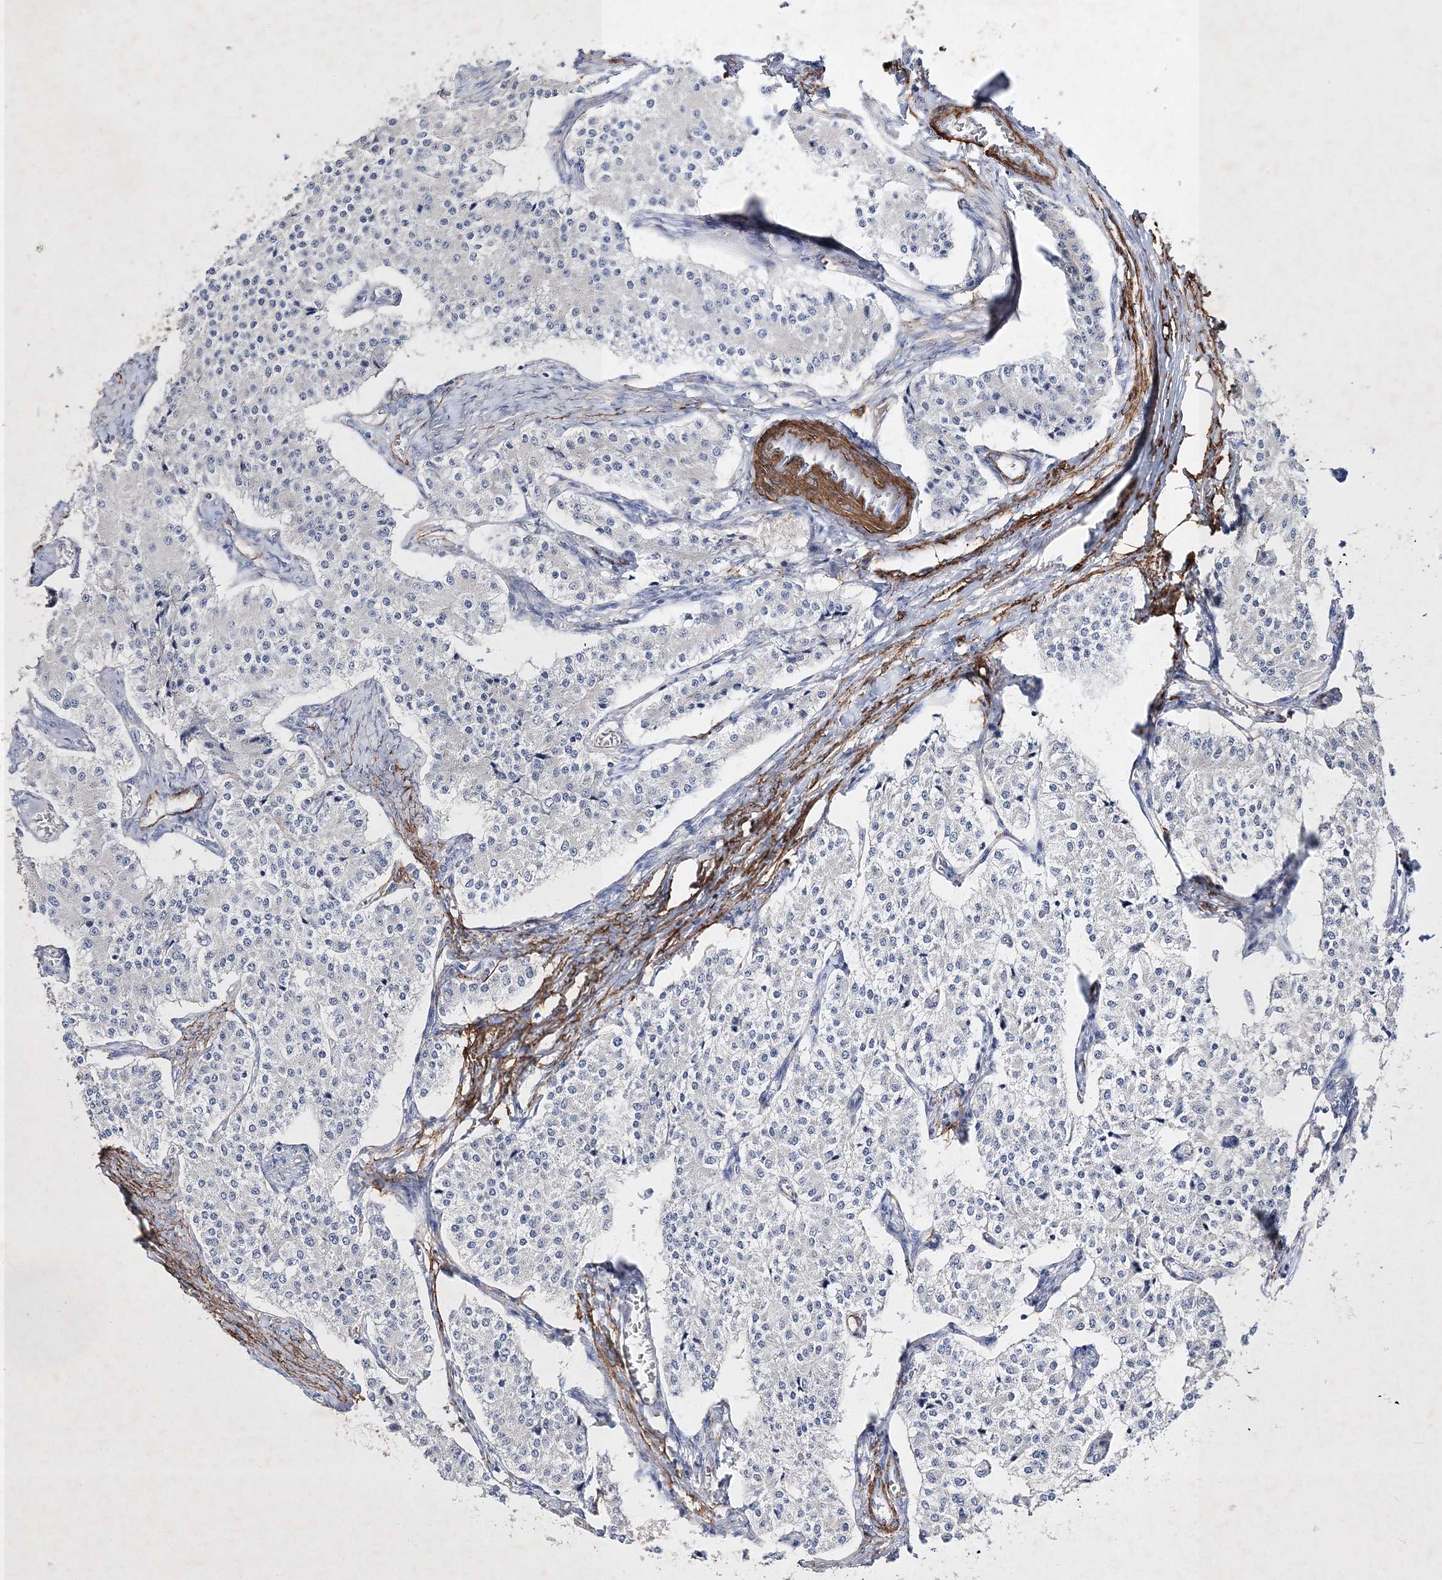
{"staining": {"intensity": "negative", "quantity": "none", "location": "none"}, "tissue": "carcinoid", "cell_type": "Tumor cells", "image_type": "cancer", "snomed": [{"axis": "morphology", "description": "Carcinoid, malignant, NOS"}, {"axis": "topography", "description": "Colon"}], "caption": "DAB immunohistochemical staining of carcinoid (malignant) exhibits no significant staining in tumor cells. Brightfield microscopy of immunohistochemistry (IHC) stained with DAB (3,3'-diaminobenzidine) (brown) and hematoxylin (blue), captured at high magnification.", "gene": "RTN2", "patient": {"sex": "female", "age": 52}}